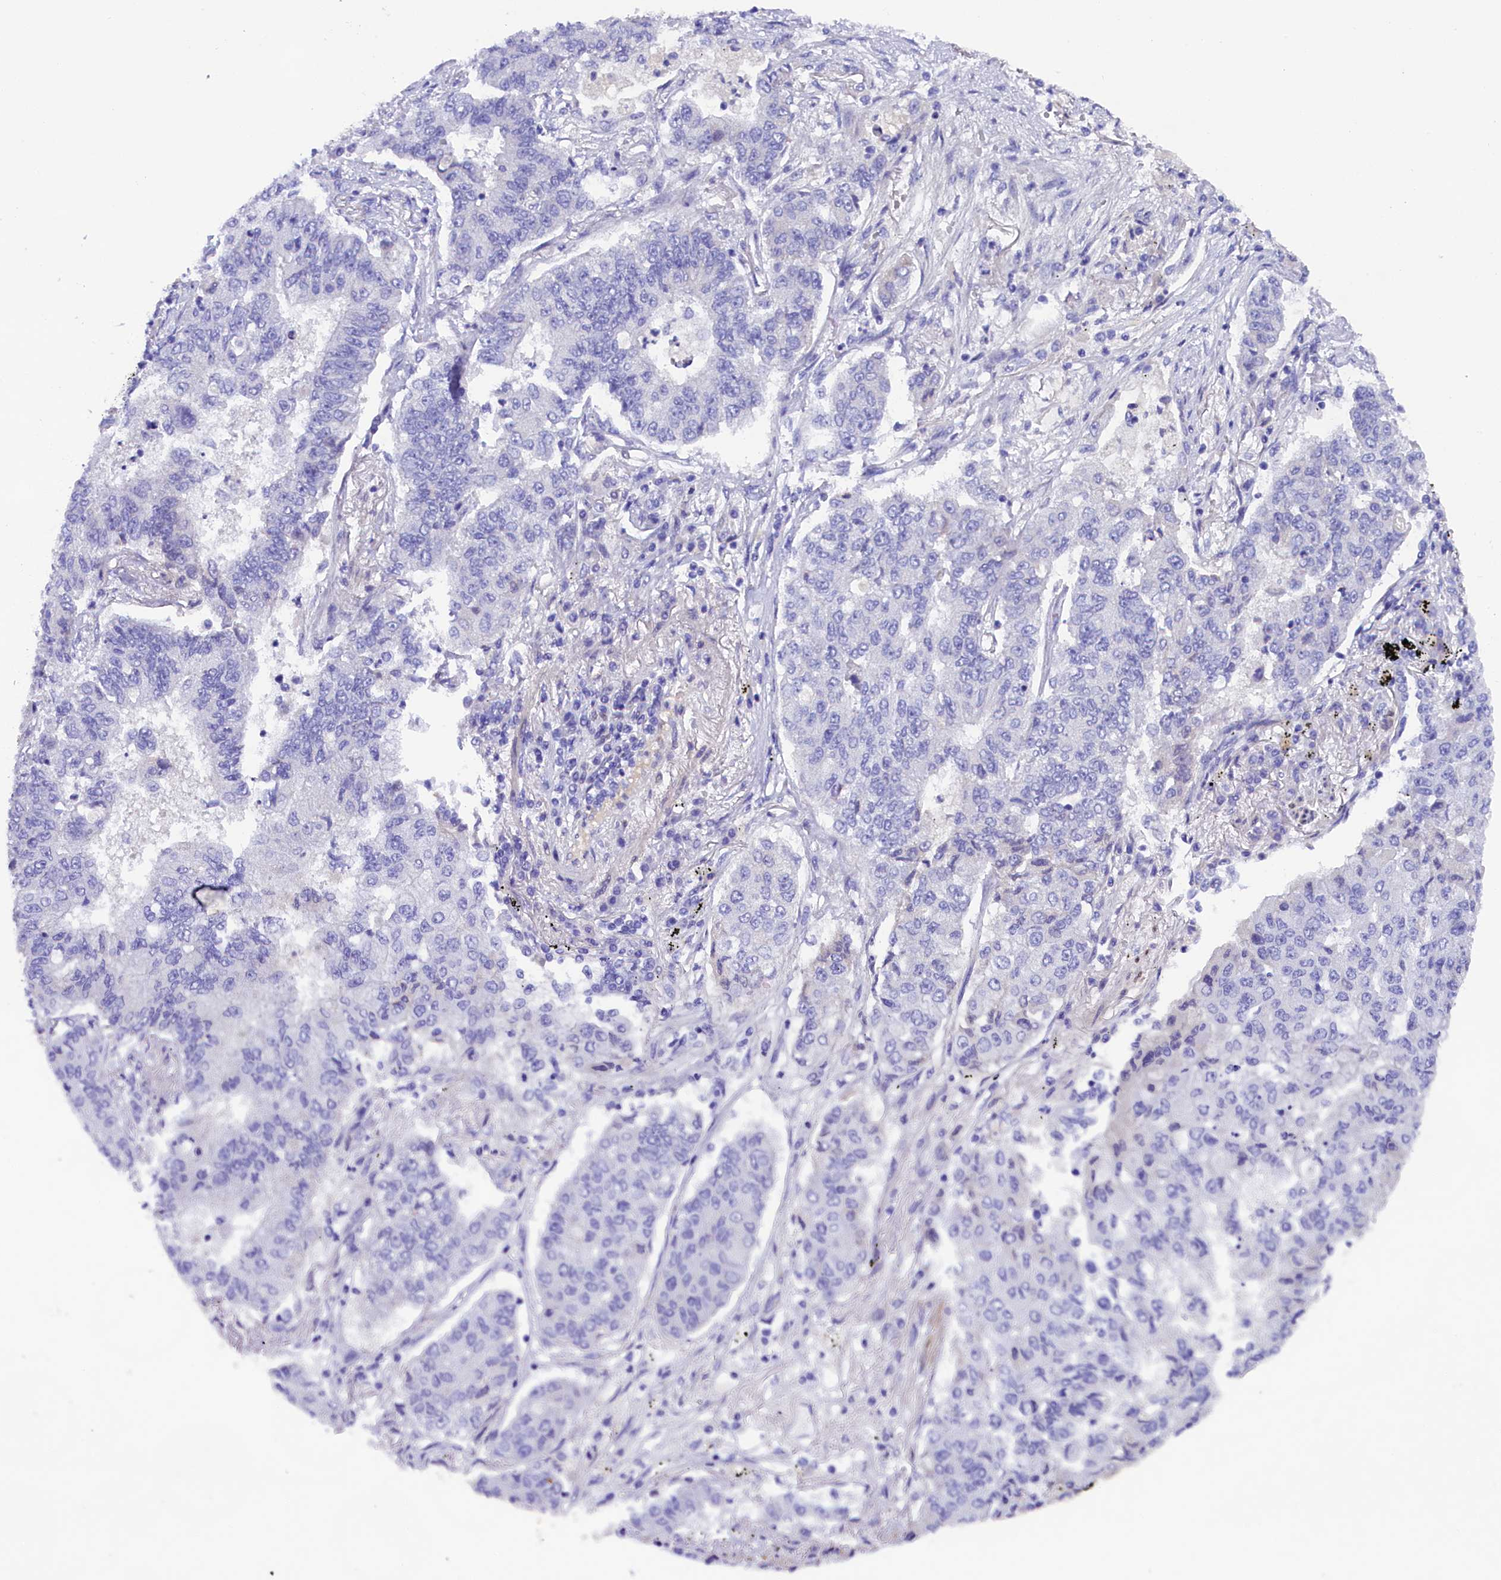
{"staining": {"intensity": "negative", "quantity": "none", "location": "none"}, "tissue": "lung cancer", "cell_type": "Tumor cells", "image_type": "cancer", "snomed": [{"axis": "morphology", "description": "Squamous cell carcinoma, NOS"}, {"axis": "topography", "description": "Lung"}], "caption": "Immunohistochemical staining of human lung squamous cell carcinoma displays no significant positivity in tumor cells.", "gene": "SOD3", "patient": {"sex": "male", "age": 74}}